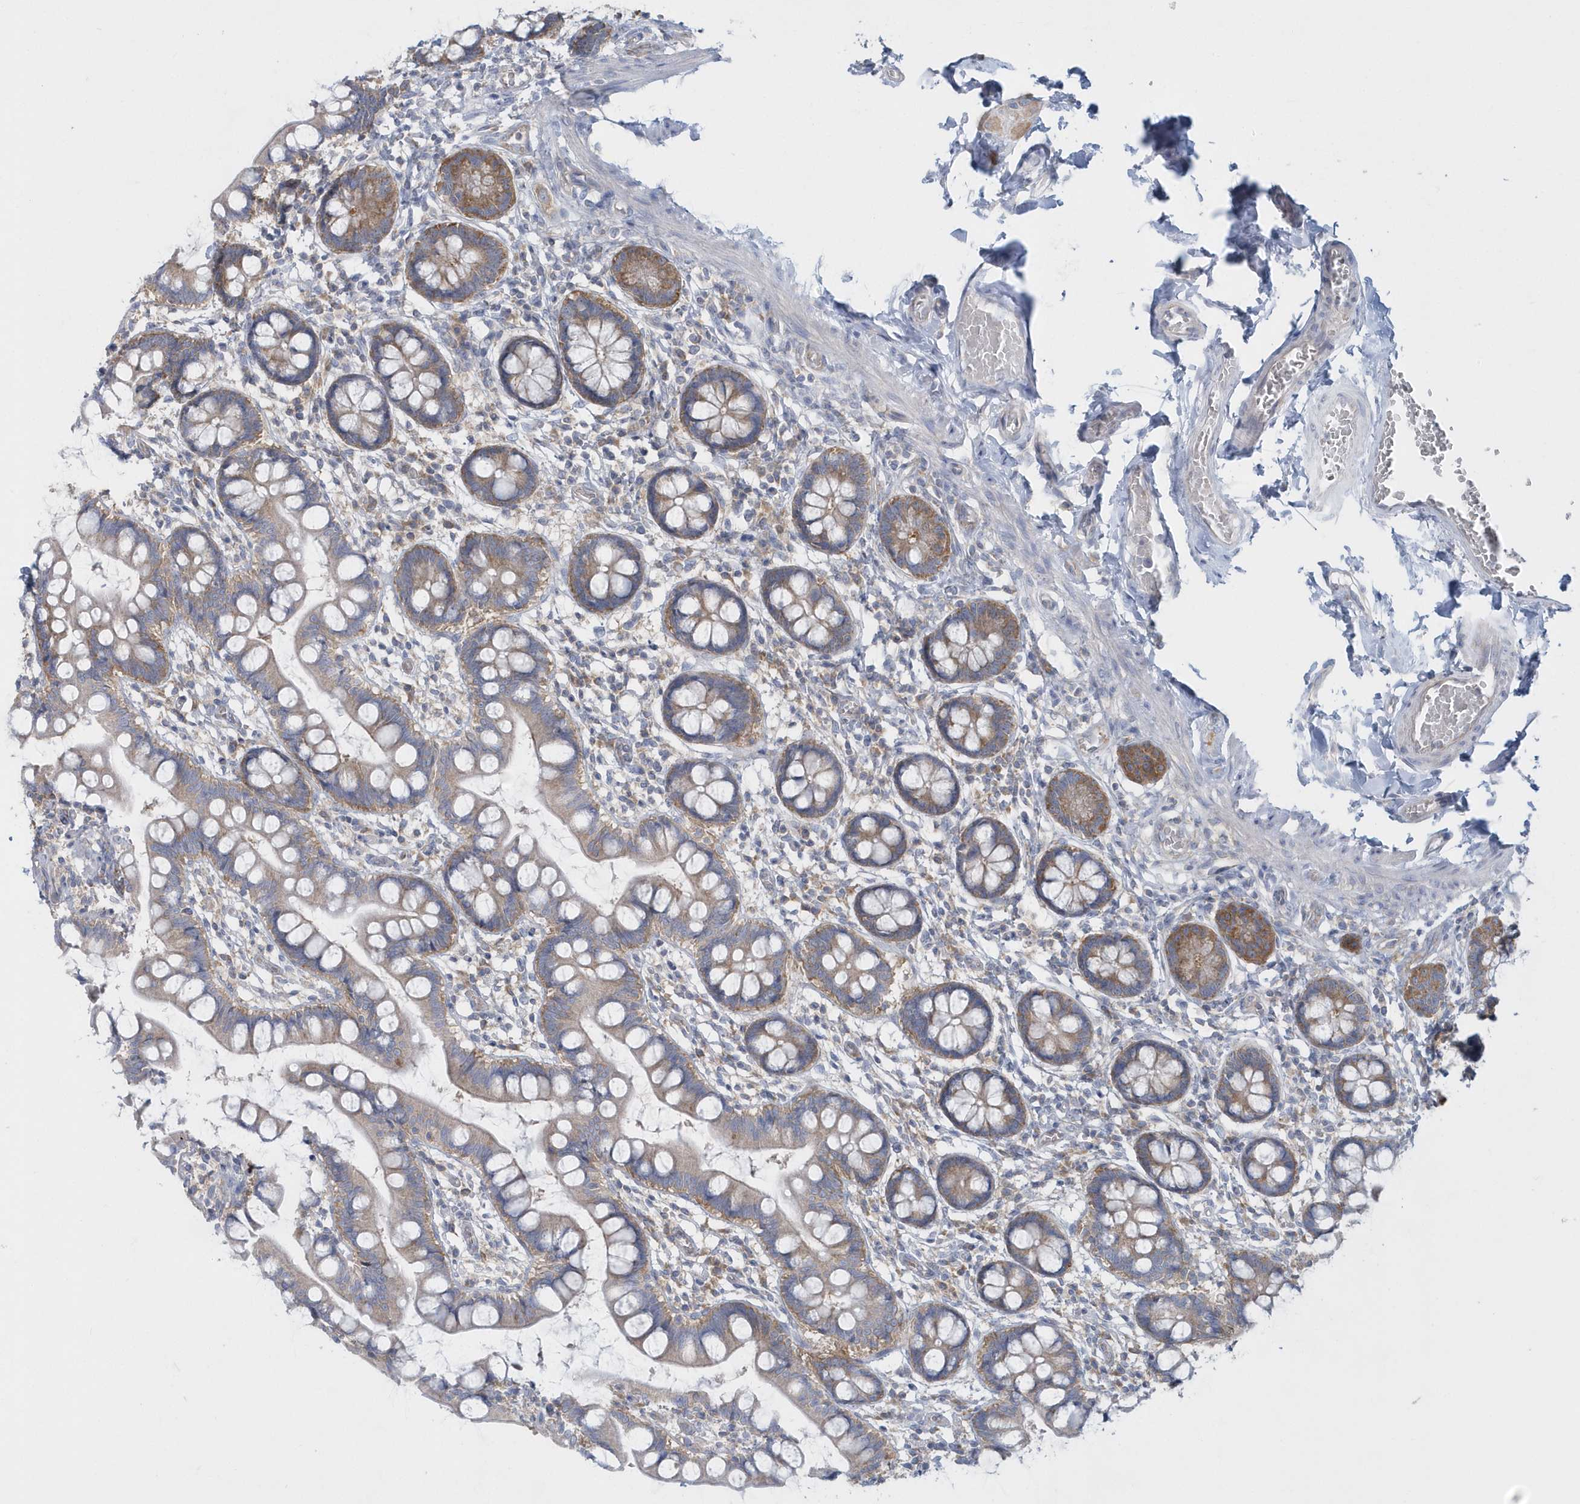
{"staining": {"intensity": "moderate", "quantity": ">75%", "location": "cytoplasmic/membranous"}, "tissue": "small intestine", "cell_type": "Glandular cells", "image_type": "normal", "snomed": [{"axis": "morphology", "description": "Normal tissue, NOS"}, {"axis": "topography", "description": "Small intestine"}], "caption": "Protein staining shows moderate cytoplasmic/membranous expression in approximately >75% of glandular cells in benign small intestine. The protein of interest is stained brown, and the nuclei are stained in blue (DAB (3,3'-diaminobenzidine) IHC with brightfield microscopy, high magnification).", "gene": "EIF3C", "patient": {"sex": "male", "age": 52}}